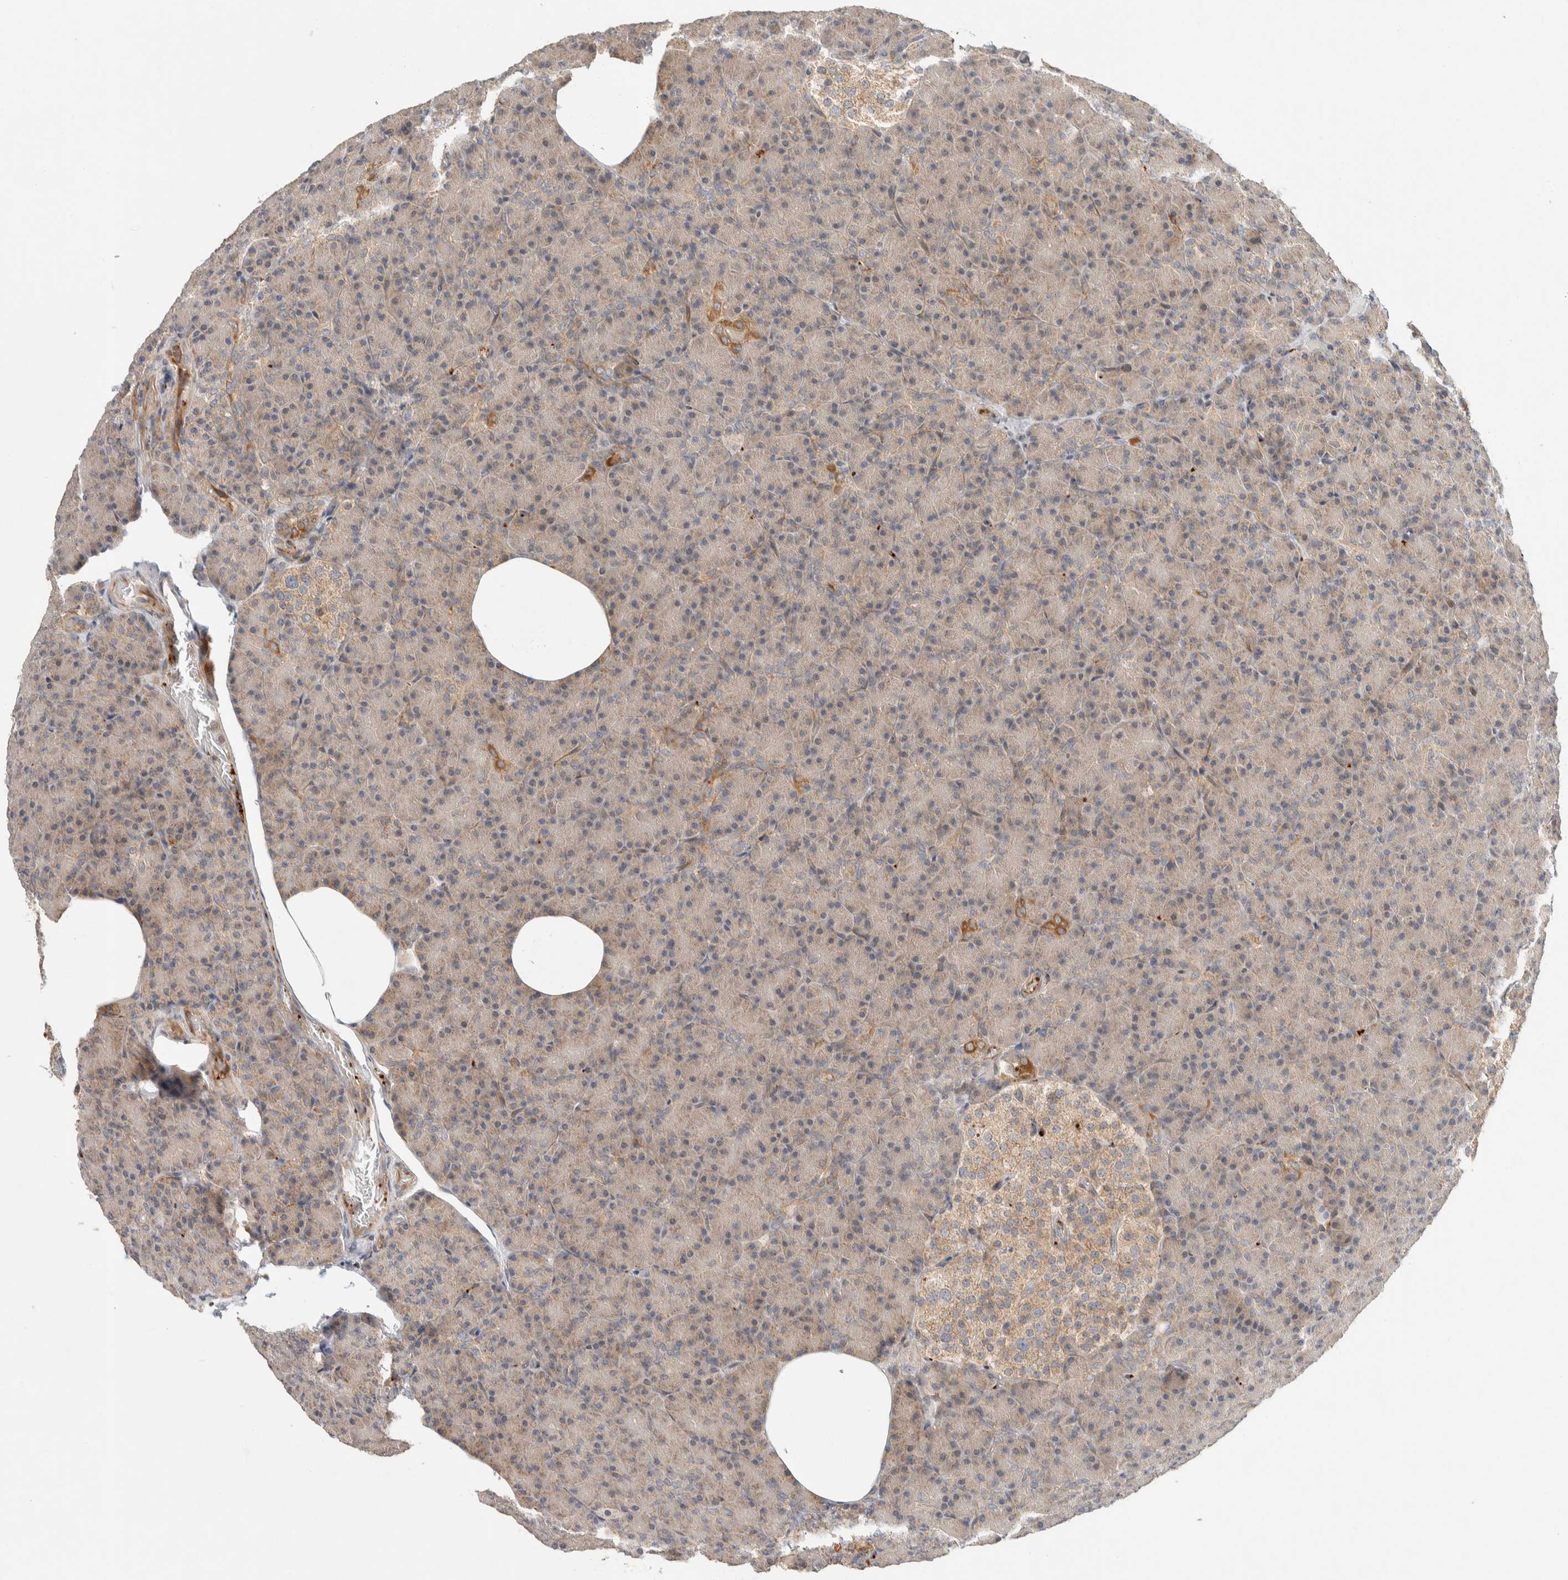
{"staining": {"intensity": "moderate", "quantity": "<25%", "location": "cytoplasmic/membranous"}, "tissue": "pancreas", "cell_type": "Exocrine glandular cells", "image_type": "normal", "snomed": [{"axis": "morphology", "description": "Normal tissue, NOS"}, {"axis": "topography", "description": "Pancreas"}], "caption": "Brown immunohistochemical staining in unremarkable human pancreas reveals moderate cytoplasmic/membranous expression in about <25% of exocrine glandular cells. The protein of interest is stained brown, and the nuclei are stained in blue (DAB (3,3'-diaminobenzidine) IHC with brightfield microscopy, high magnification).", "gene": "KIF9", "patient": {"sex": "female", "age": 43}}